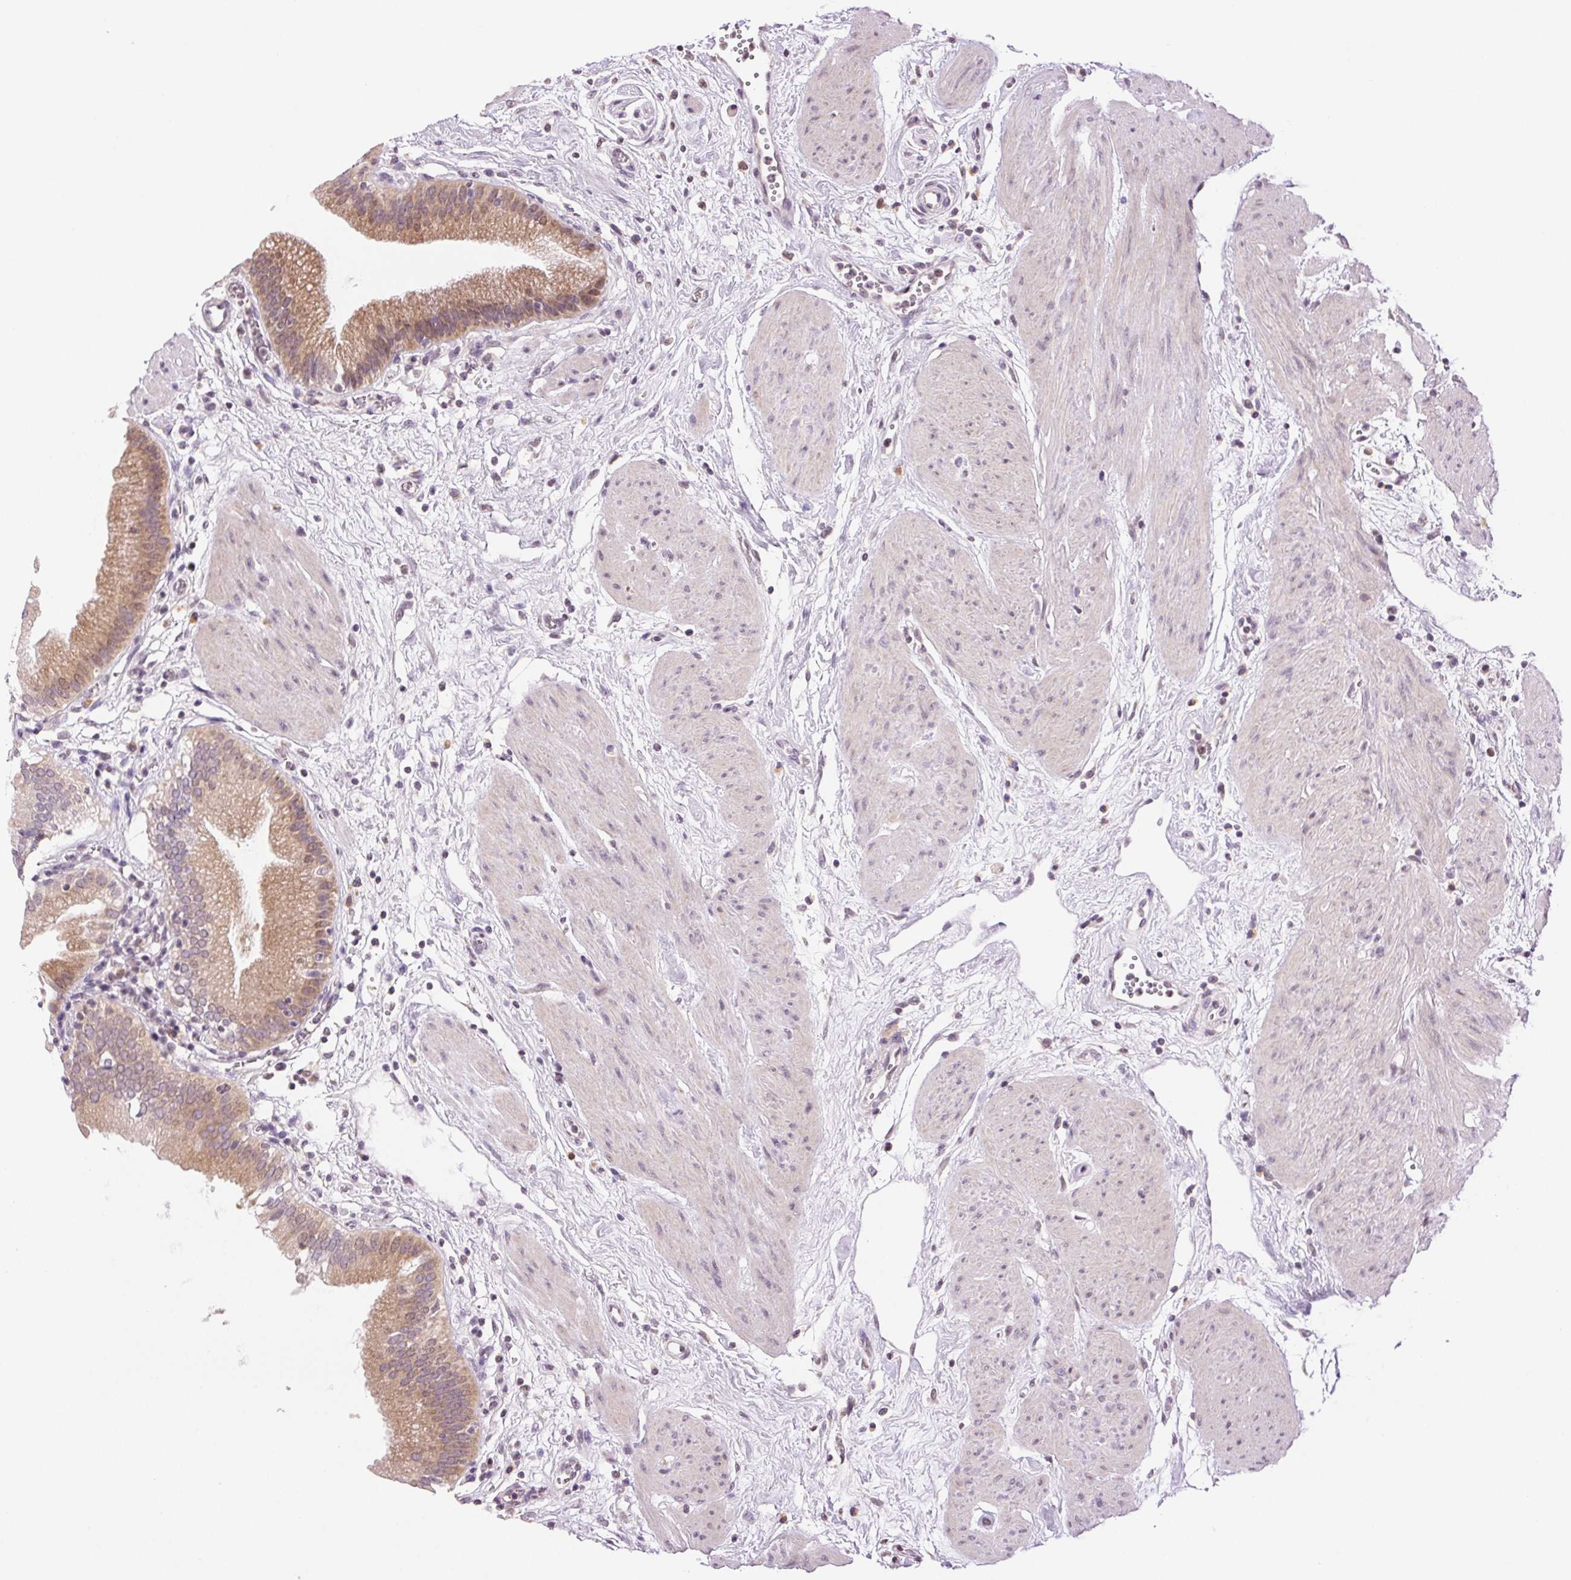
{"staining": {"intensity": "weak", "quantity": "25%-75%", "location": "cytoplasmic/membranous"}, "tissue": "gallbladder", "cell_type": "Glandular cells", "image_type": "normal", "snomed": [{"axis": "morphology", "description": "Normal tissue, NOS"}, {"axis": "topography", "description": "Gallbladder"}], "caption": "Protein staining of benign gallbladder reveals weak cytoplasmic/membranous expression in approximately 25%-75% of glandular cells. (Brightfield microscopy of DAB IHC at high magnification).", "gene": "TNNT3", "patient": {"sex": "female", "age": 65}}